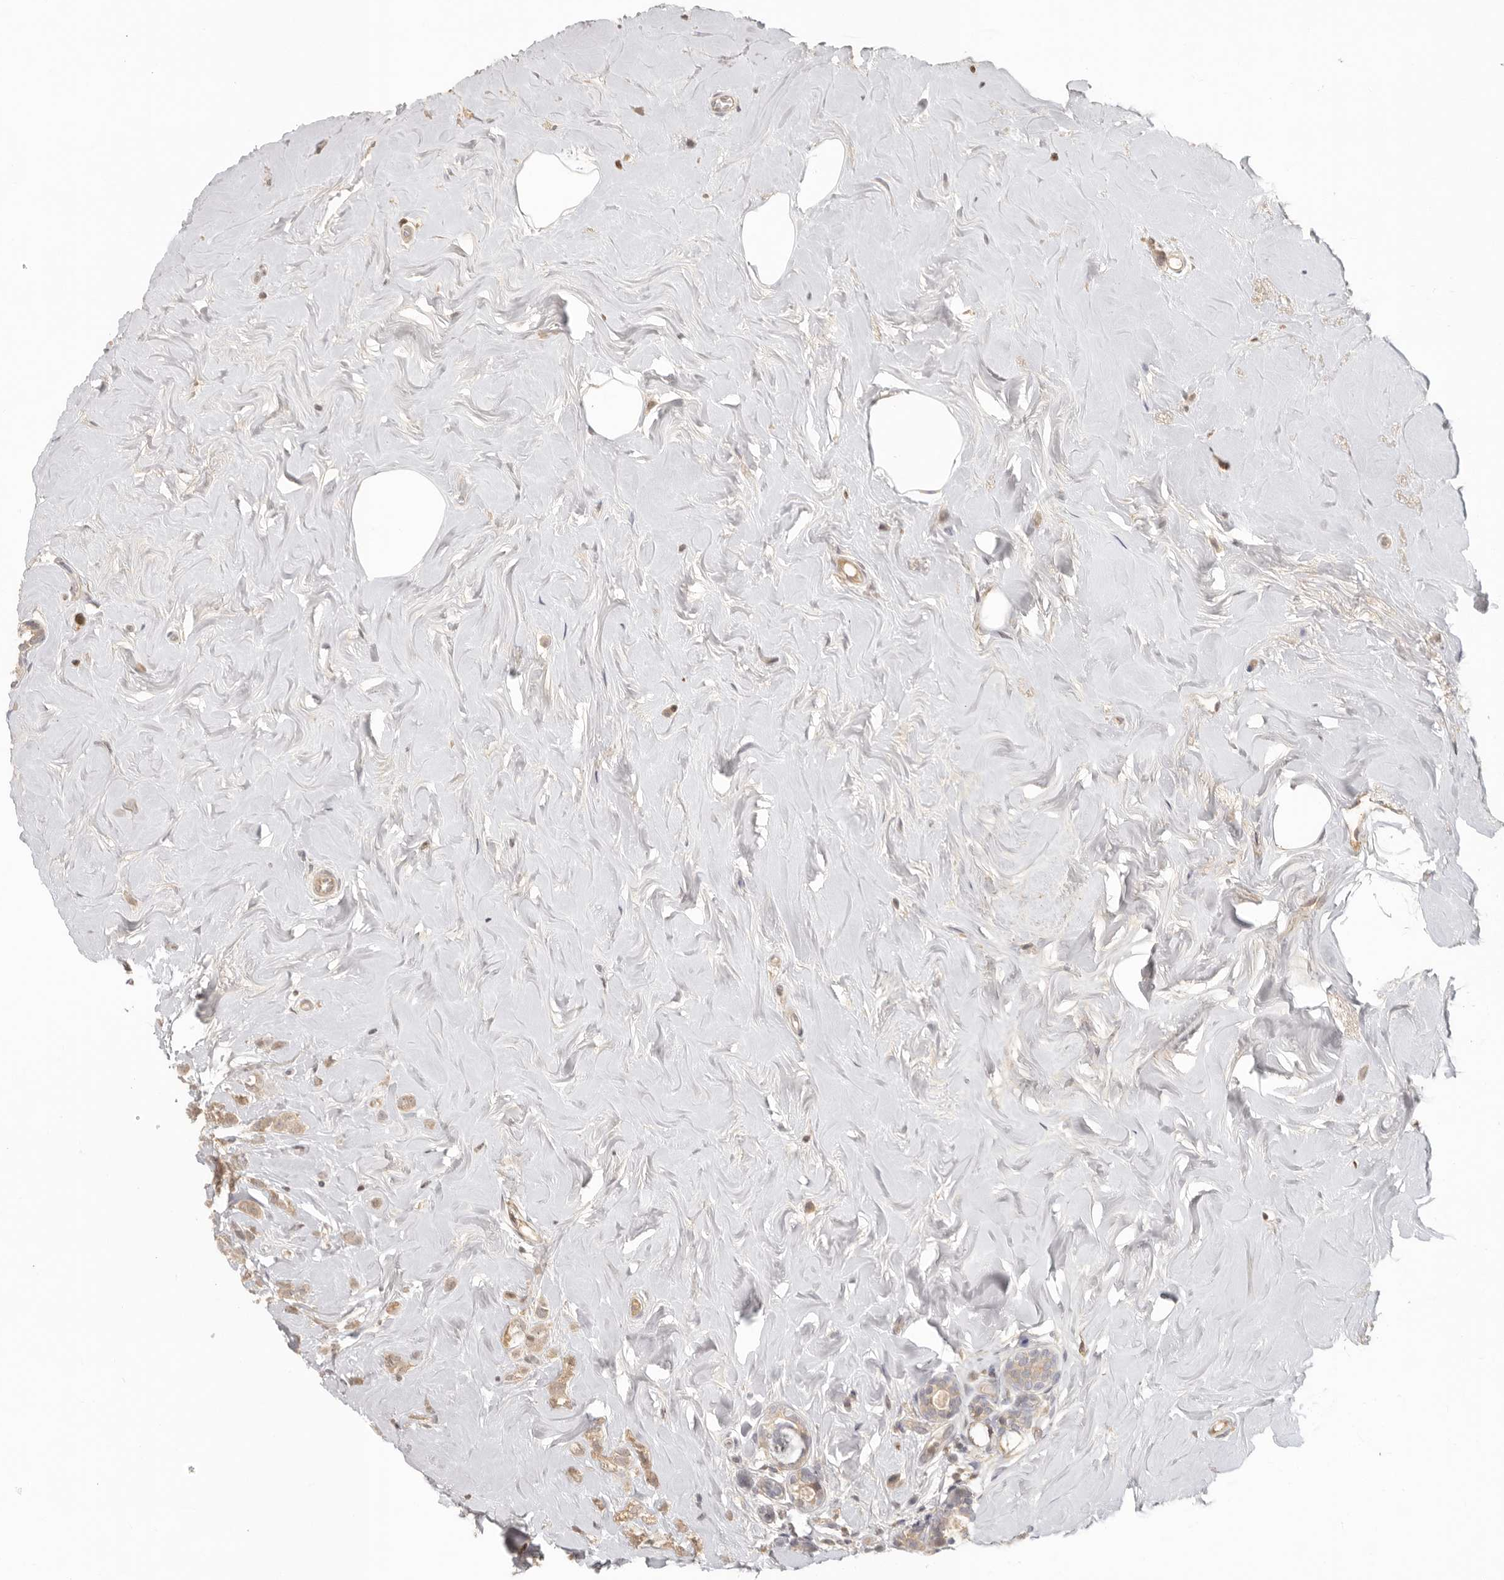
{"staining": {"intensity": "weak", "quantity": ">75%", "location": "cytoplasmic/membranous"}, "tissue": "breast cancer", "cell_type": "Tumor cells", "image_type": "cancer", "snomed": [{"axis": "morphology", "description": "Lobular carcinoma"}, {"axis": "topography", "description": "Breast"}], "caption": "High-magnification brightfield microscopy of breast lobular carcinoma stained with DAB (3,3'-diaminobenzidine) (brown) and counterstained with hematoxylin (blue). tumor cells exhibit weak cytoplasmic/membranous expression is identified in approximately>75% of cells.", "gene": "PSMA5", "patient": {"sex": "female", "age": 47}}